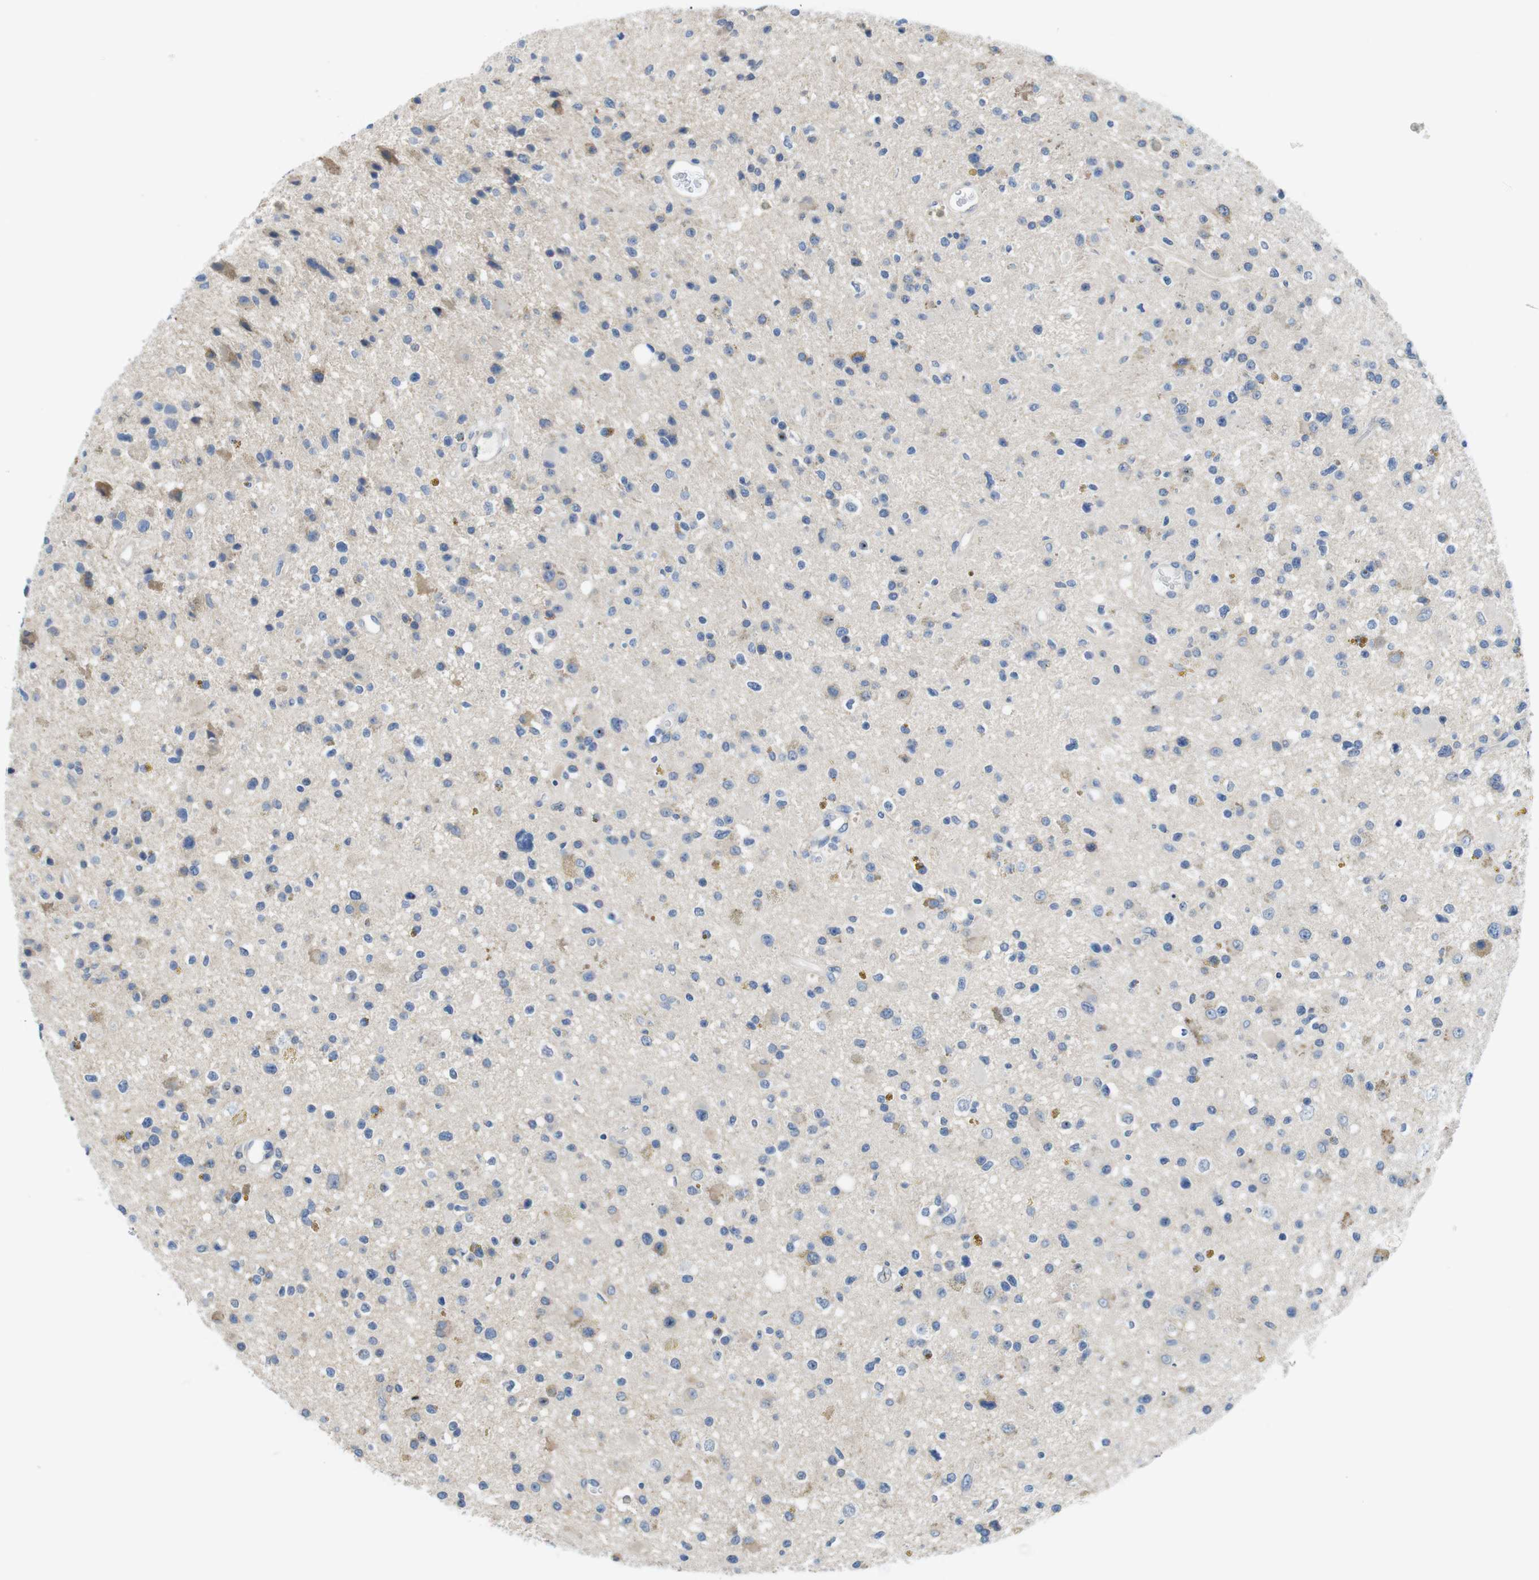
{"staining": {"intensity": "weak", "quantity": "<25%", "location": "cytoplasmic/membranous"}, "tissue": "glioma", "cell_type": "Tumor cells", "image_type": "cancer", "snomed": [{"axis": "morphology", "description": "Glioma, malignant, High grade"}, {"axis": "topography", "description": "Brain"}], "caption": "Immunohistochemistry (IHC) of malignant glioma (high-grade) reveals no staining in tumor cells.", "gene": "CDH8", "patient": {"sex": "male", "age": 33}}